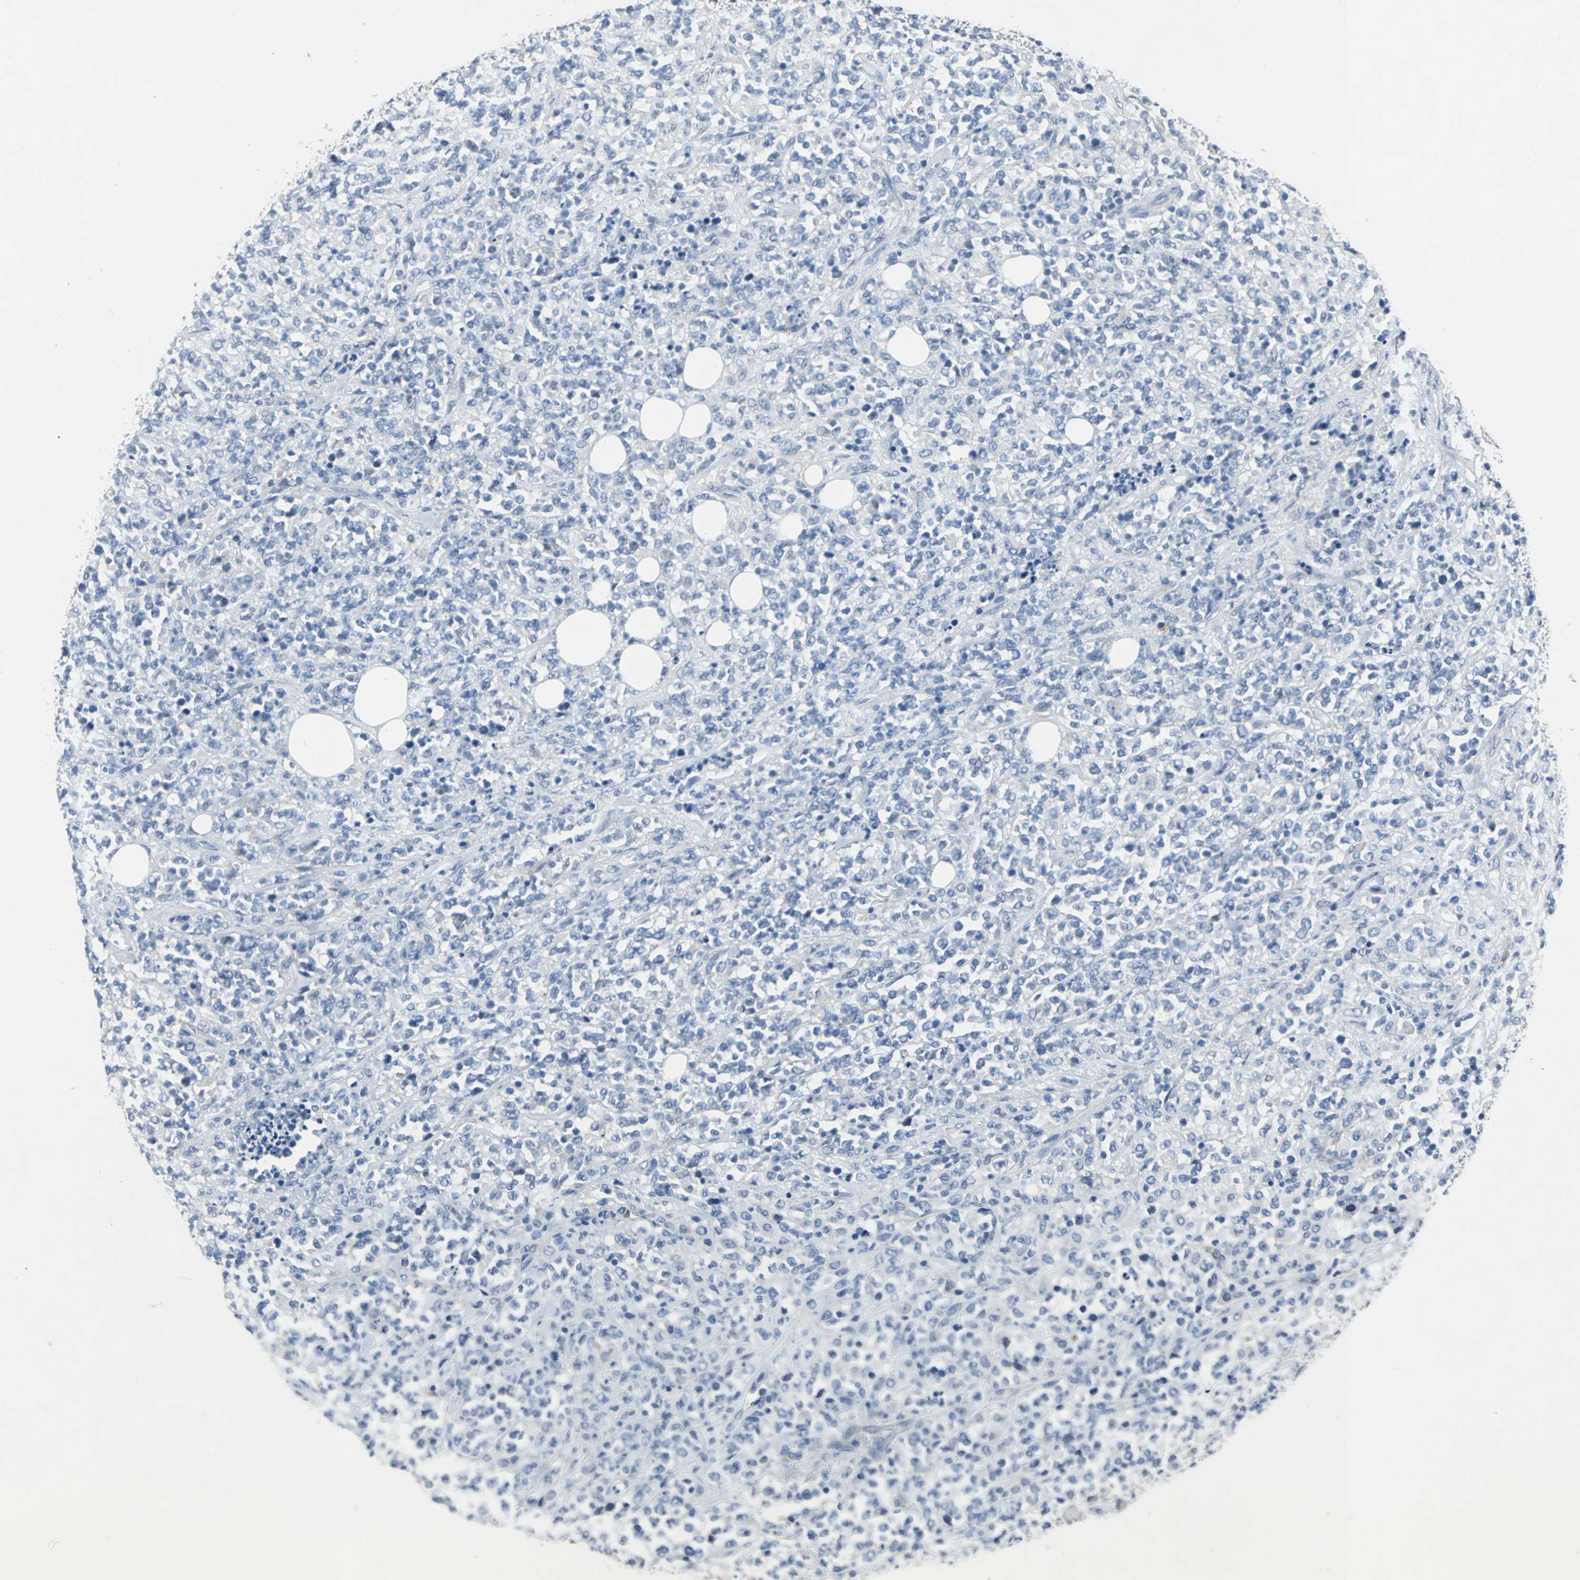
{"staining": {"intensity": "negative", "quantity": "none", "location": "none"}, "tissue": "lymphoma", "cell_type": "Tumor cells", "image_type": "cancer", "snomed": [{"axis": "morphology", "description": "Malignant lymphoma, non-Hodgkin's type, High grade"}, {"axis": "topography", "description": "Soft tissue"}], "caption": "Immunohistochemistry (IHC) of human high-grade malignant lymphoma, non-Hodgkin's type displays no staining in tumor cells.", "gene": "EFNB3", "patient": {"sex": "male", "age": 18}}